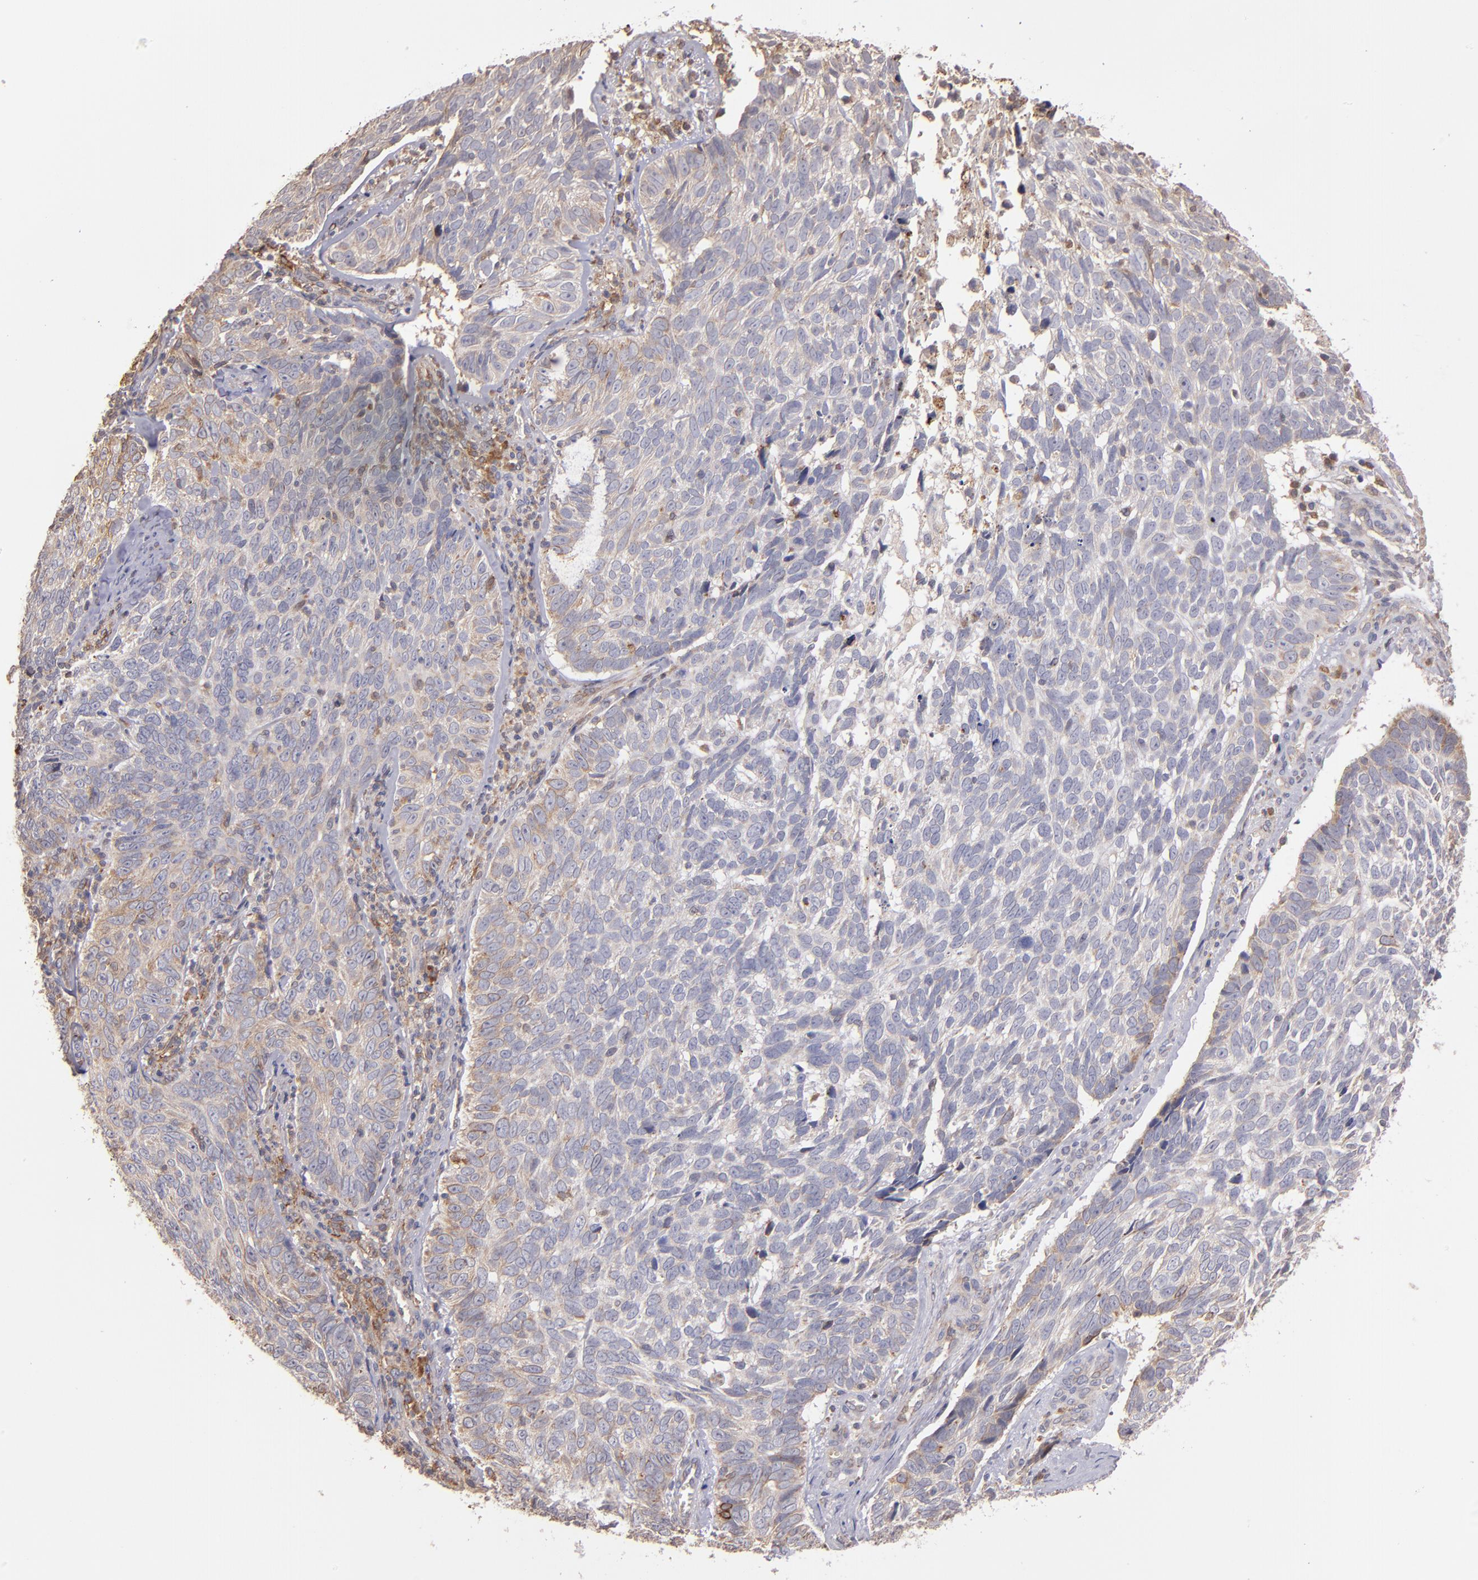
{"staining": {"intensity": "weak", "quantity": "<25%", "location": "cytoplasmic/membranous"}, "tissue": "skin cancer", "cell_type": "Tumor cells", "image_type": "cancer", "snomed": [{"axis": "morphology", "description": "Basal cell carcinoma"}, {"axis": "topography", "description": "Skin"}], "caption": "IHC of human skin cancer exhibits no expression in tumor cells.", "gene": "IFIH1", "patient": {"sex": "male", "age": 72}}